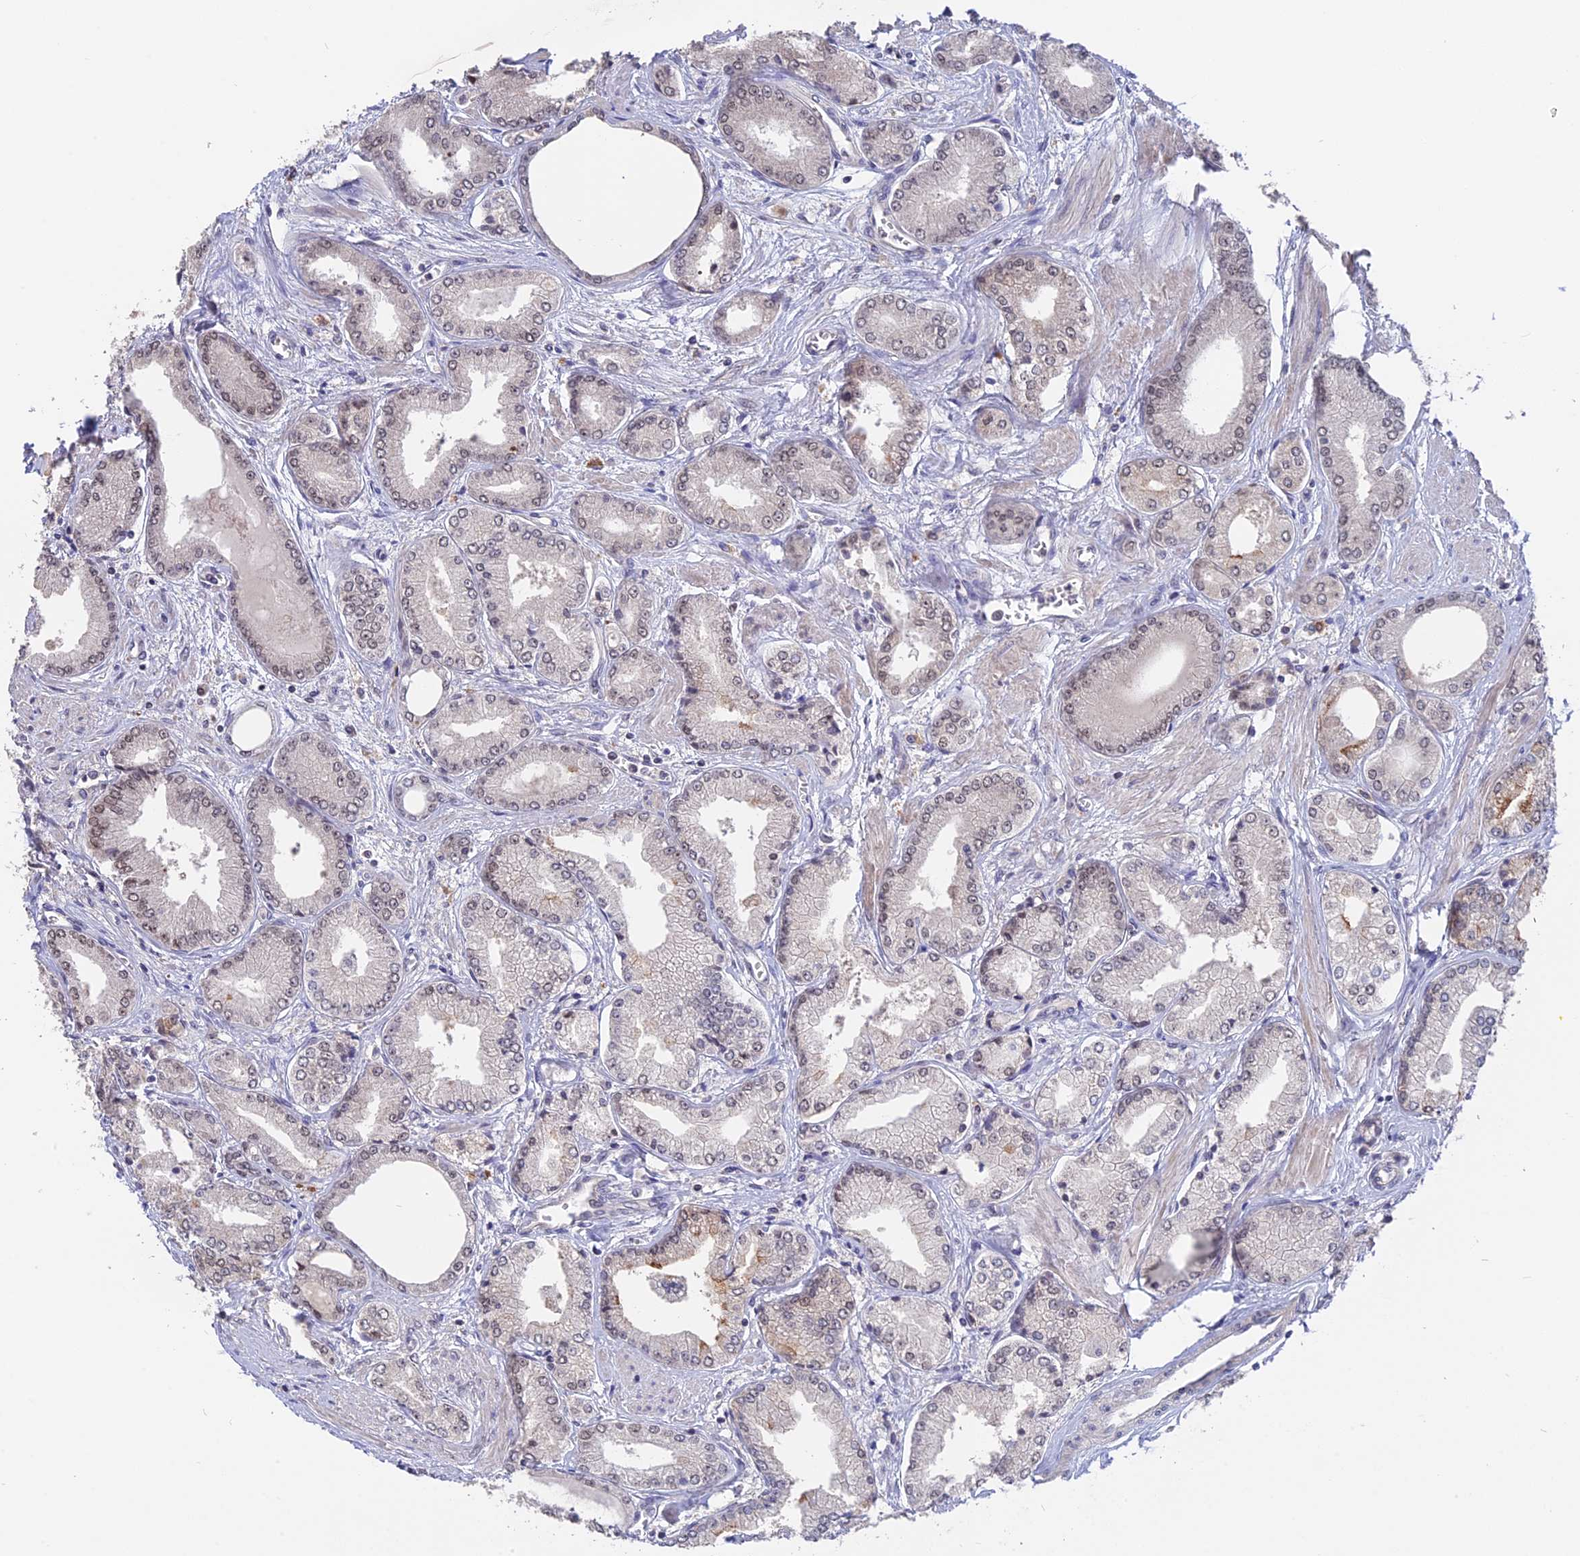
{"staining": {"intensity": "weak", "quantity": "25%-75%", "location": "nuclear"}, "tissue": "prostate cancer", "cell_type": "Tumor cells", "image_type": "cancer", "snomed": [{"axis": "morphology", "description": "Adenocarcinoma, Low grade"}, {"axis": "topography", "description": "Prostate"}], "caption": "The histopathology image demonstrates a brown stain indicating the presence of a protein in the nuclear of tumor cells in adenocarcinoma (low-grade) (prostate). The staining was performed using DAB to visualize the protein expression in brown, while the nuclei were stained in blue with hematoxylin (Magnification: 20x).", "gene": "RFC5", "patient": {"sex": "male", "age": 60}}